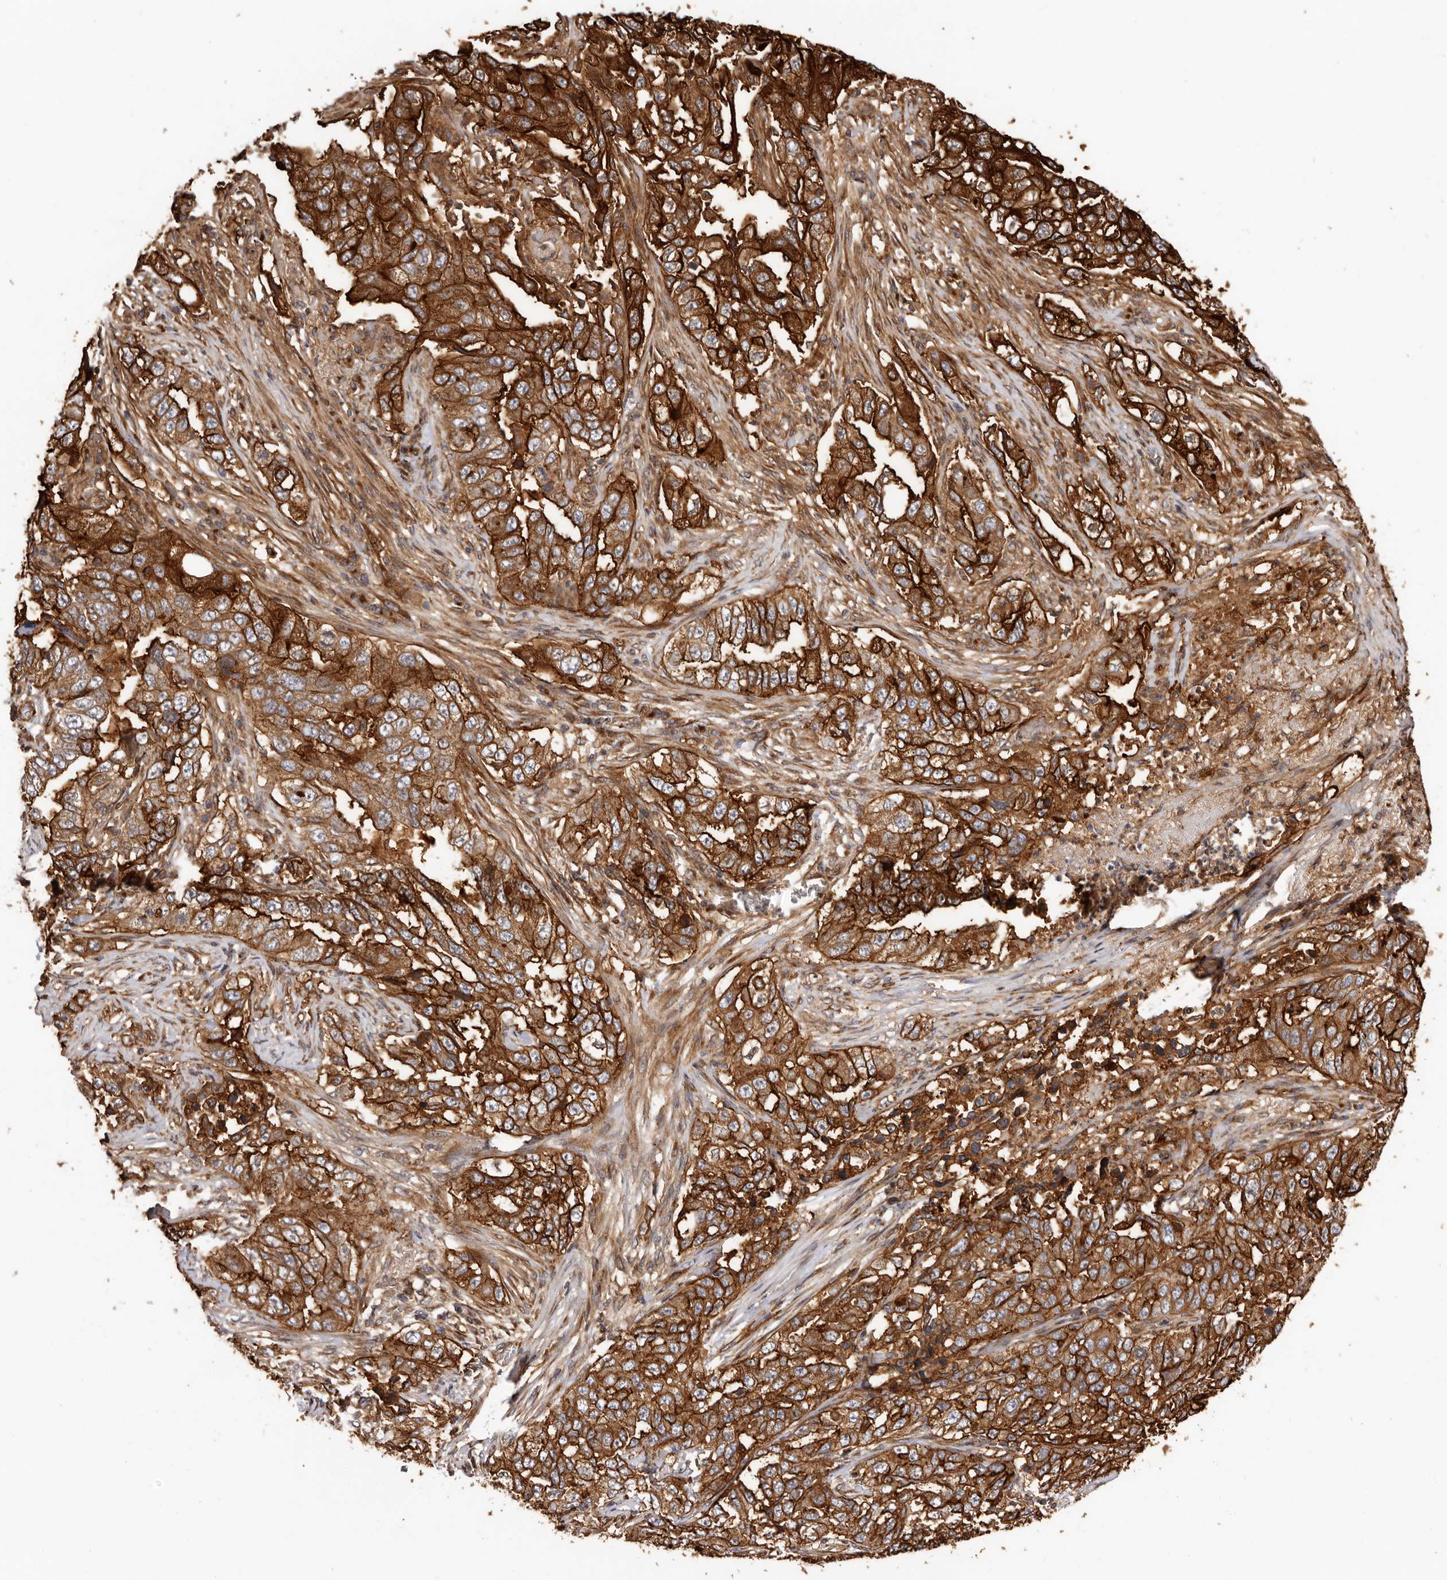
{"staining": {"intensity": "strong", "quantity": ">75%", "location": "cytoplasmic/membranous"}, "tissue": "lung cancer", "cell_type": "Tumor cells", "image_type": "cancer", "snomed": [{"axis": "morphology", "description": "Adenocarcinoma, NOS"}, {"axis": "topography", "description": "Lung"}], "caption": "Immunohistochemical staining of lung adenocarcinoma displays high levels of strong cytoplasmic/membranous staining in approximately >75% of tumor cells.", "gene": "GPR27", "patient": {"sex": "female", "age": 51}}